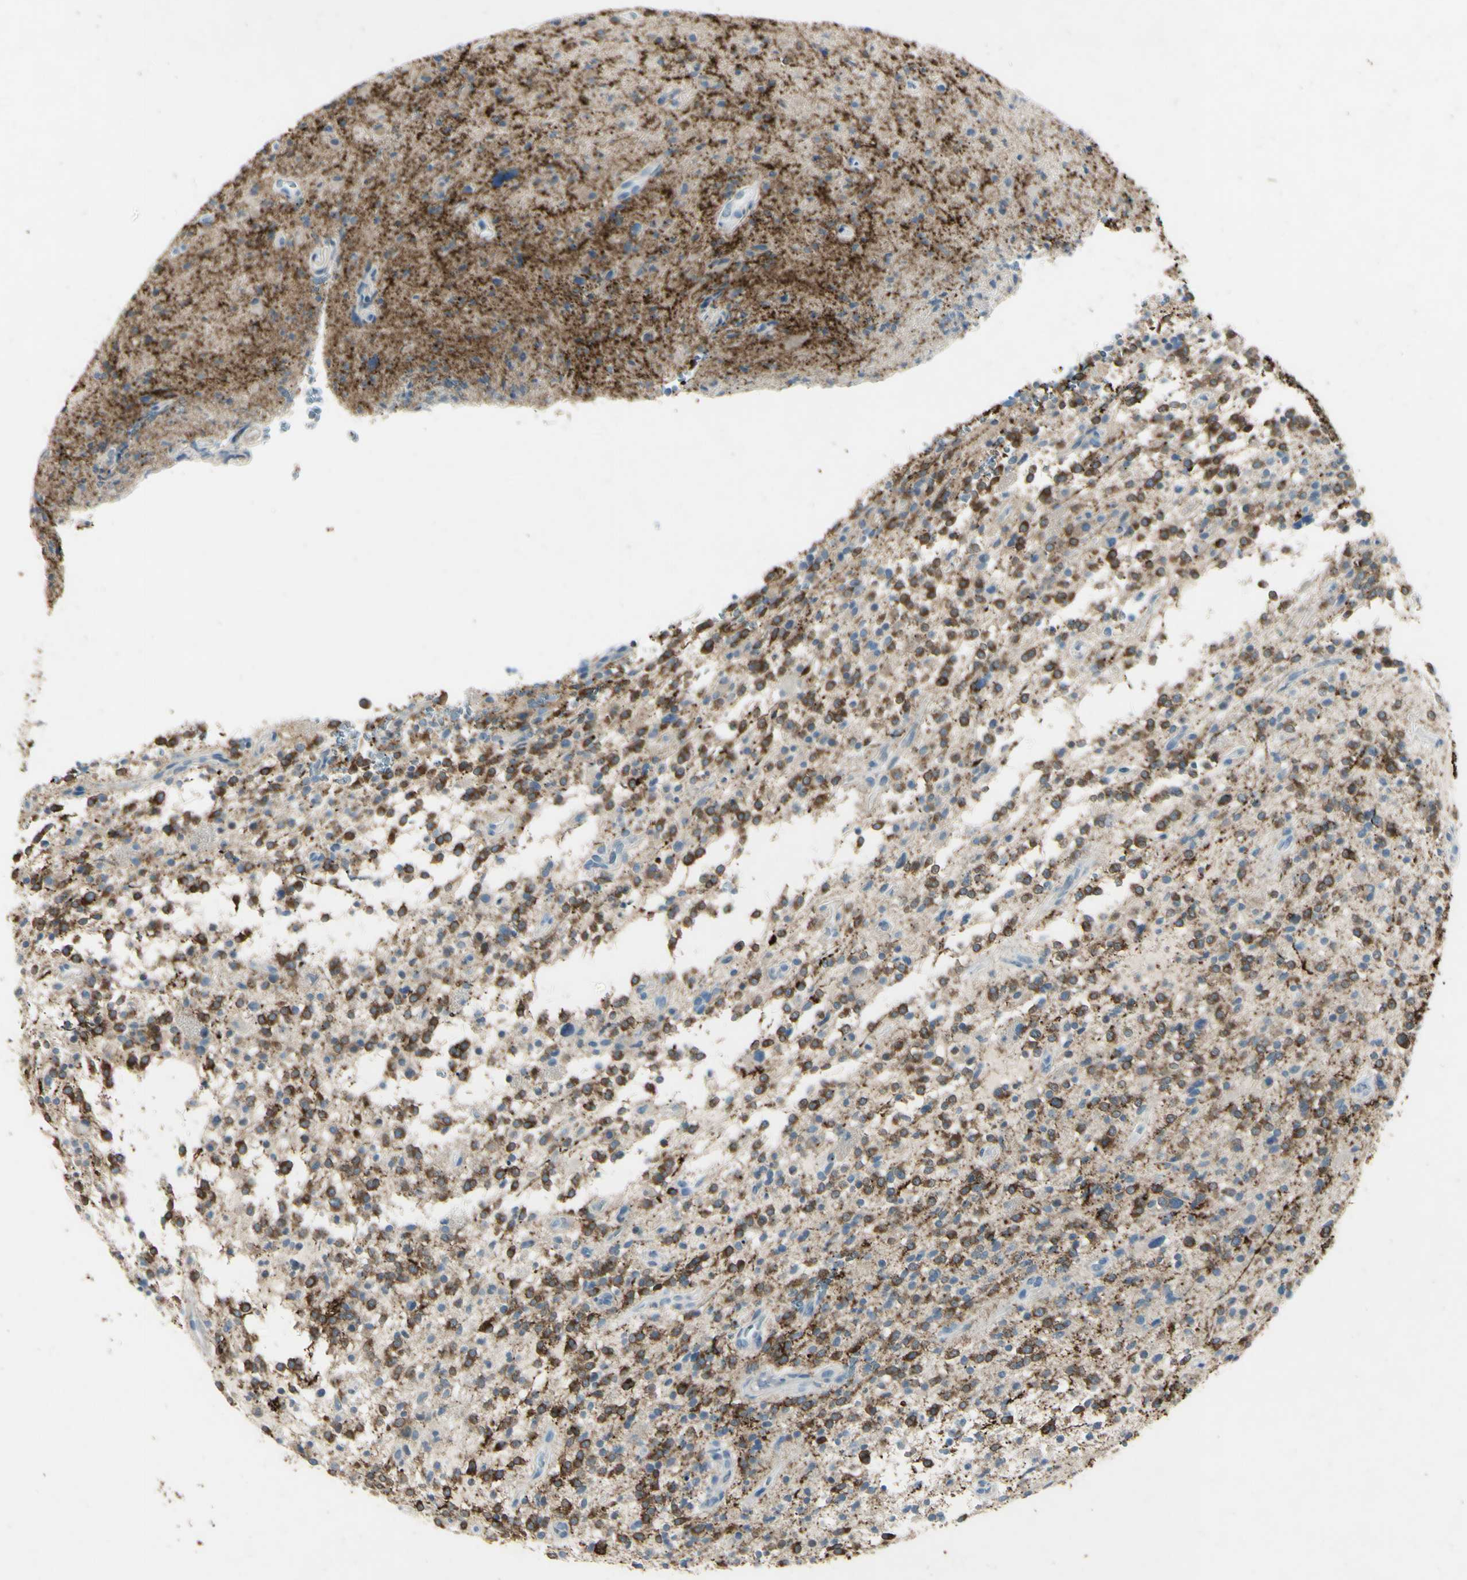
{"staining": {"intensity": "moderate", "quantity": "25%-75%", "location": "cytoplasmic/membranous"}, "tissue": "glioma", "cell_type": "Tumor cells", "image_type": "cancer", "snomed": [{"axis": "morphology", "description": "Glioma, malignant, High grade"}, {"axis": "topography", "description": "Brain"}], "caption": "Approximately 25%-75% of tumor cells in glioma demonstrate moderate cytoplasmic/membranous protein expression as visualized by brown immunohistochemical staining.", "gene": "SNAP91", "patient": {"sex": "male", "age": 48}}